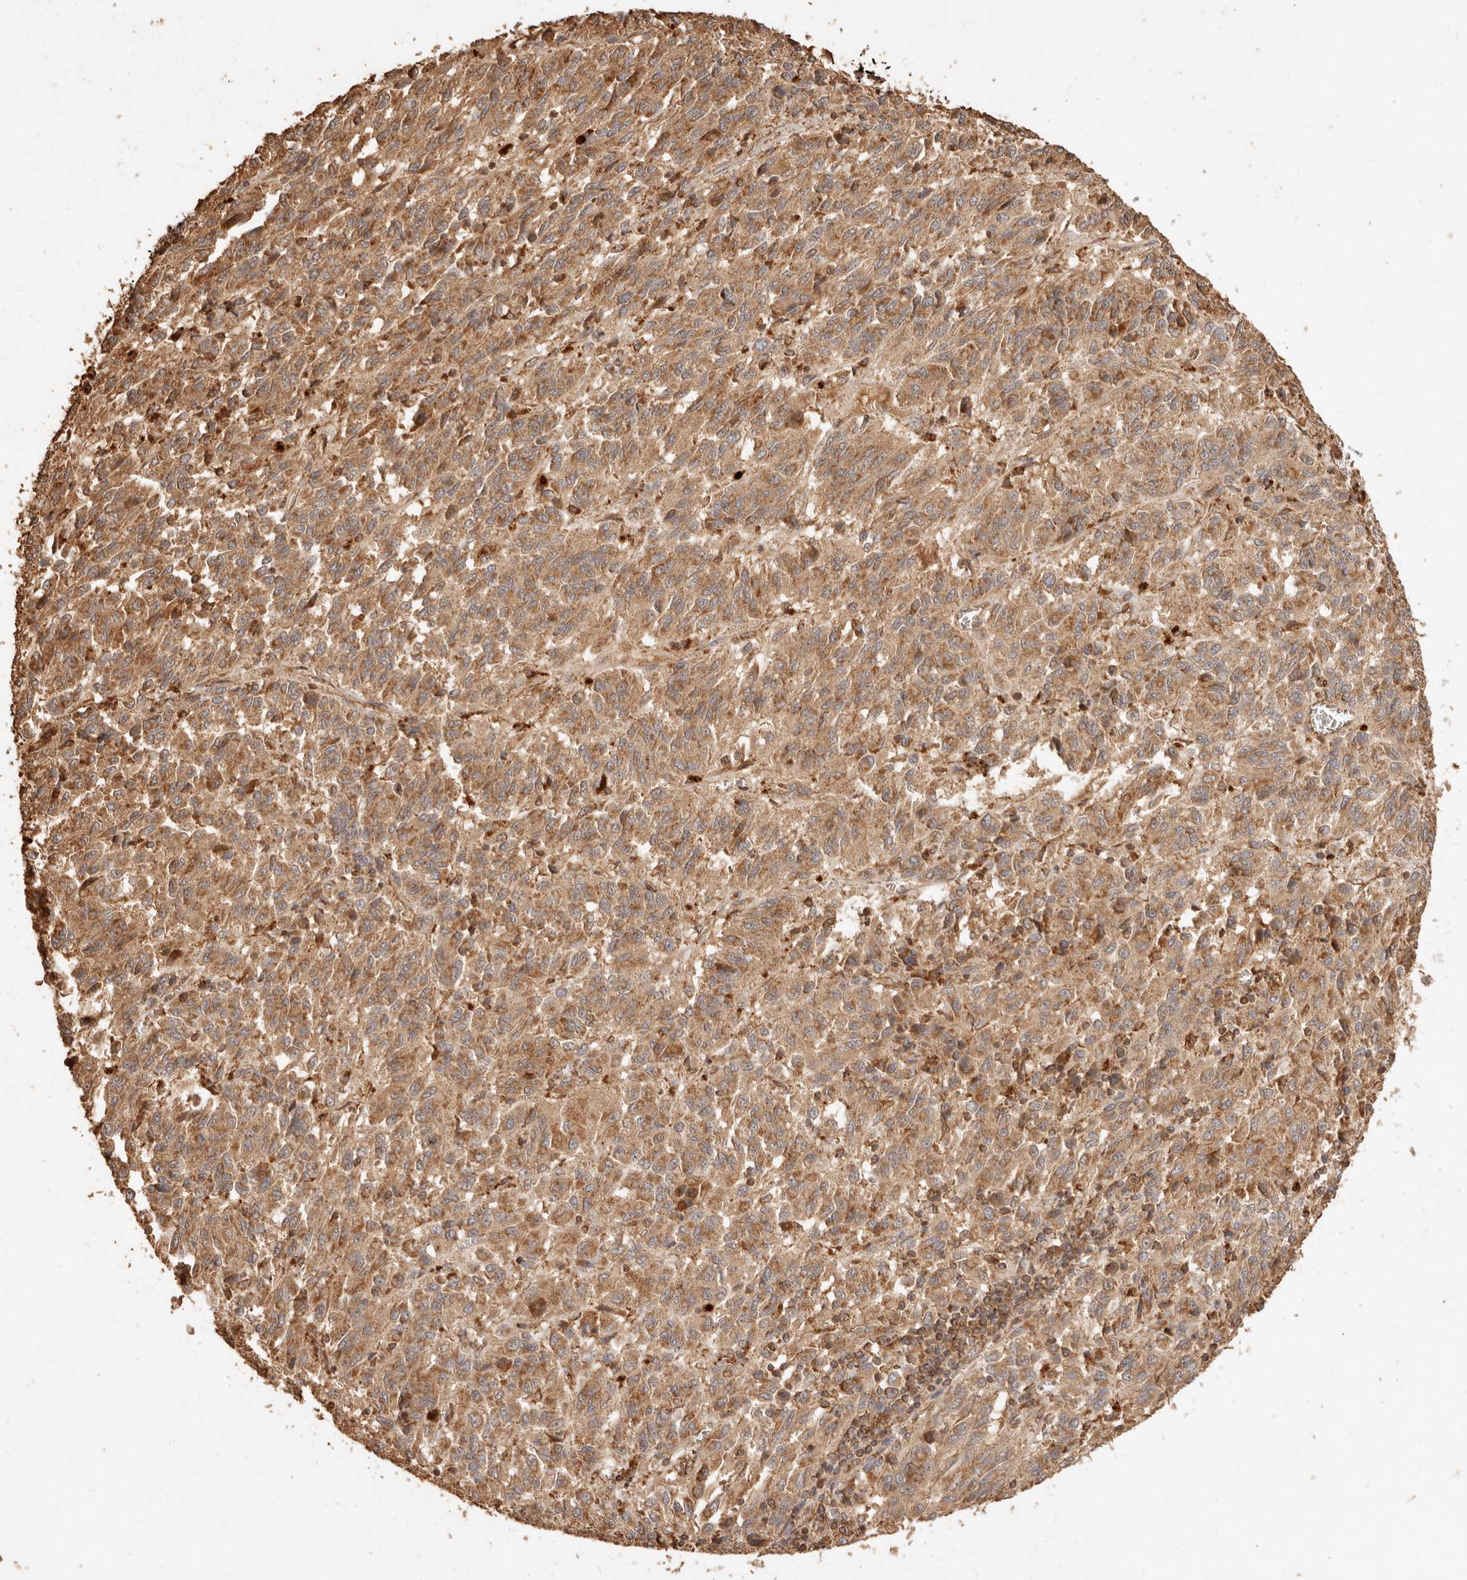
{"staining": {"intensity": "moderate", "quantity": ">75%", "location": "cytoplasmic/membranous"}, "tissue": "melanoma", "cell_type": "Tumor cells", "image_type": "cancer", "snomed": [{"axis": "morphology", "description": "Malignant melanoma, Metastatic site"}, {"axis": "topography", "description": "Lung"}], "caption": "High-power microscopy captured an immunohistochemistry histopathology image of melanoma, revealing moderate cytoplasmic/membranous staining in approximately >75% of tumor cells.", "gene": "FAM180B", "patient": {"sex": "male", "age": 64}}